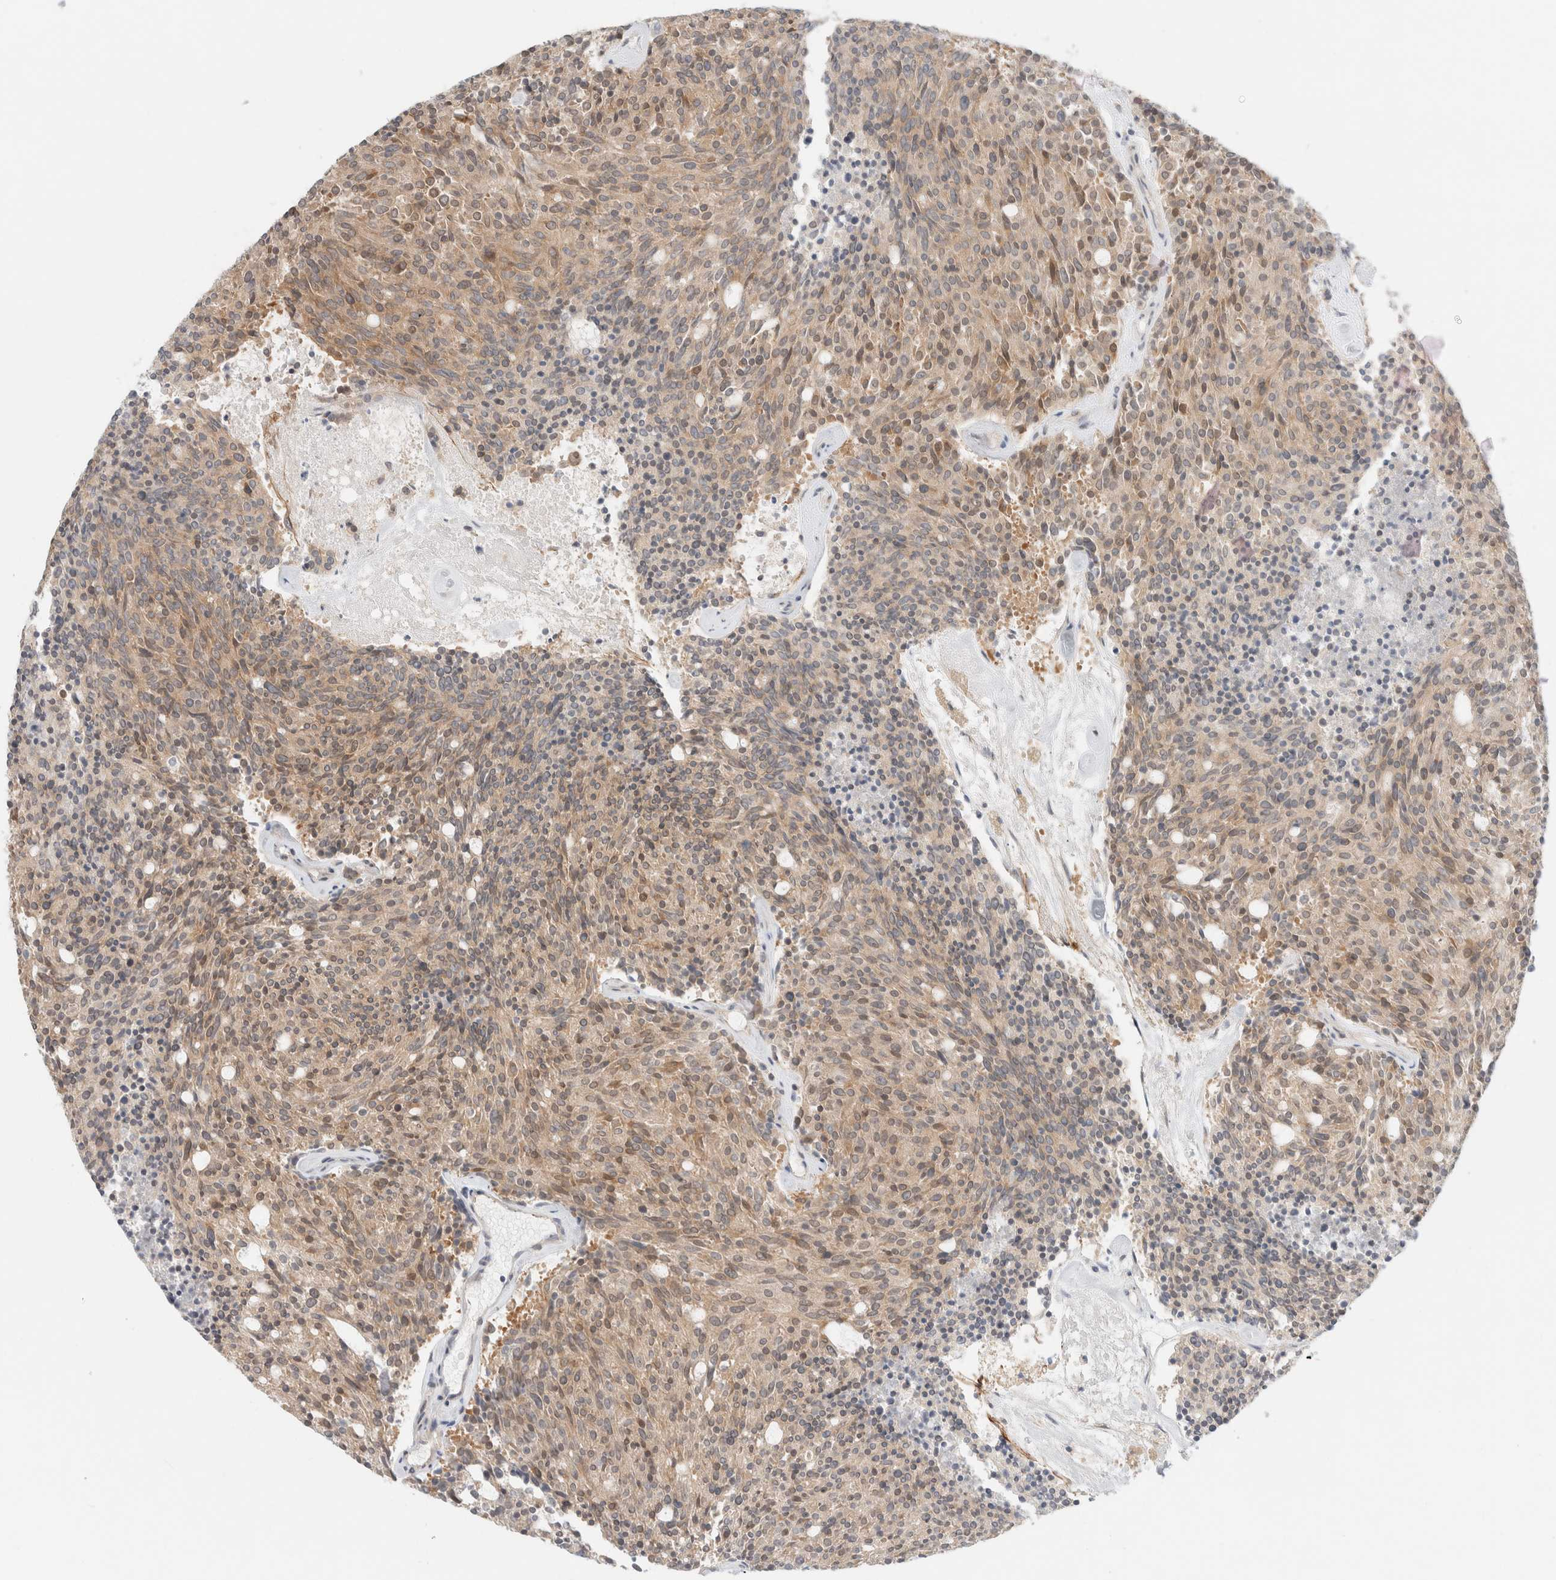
{"staining": {"intensity": "weak", "quantity": ">75%", "location": "cytoplasmic/membranous"}, "tissue": "carcinoid", "cell_type": "Tumor cells", "image_type": "cancer", "snomed": [{"axis": "morphology", "description": "Carcinoid, malignant, NOS"}, {"axis": "topography", "description": "Pancreas"}], "caption": "A photomicrograph of human carcinoid stained for a protein shows weak cytoplasmic/membranous brown staining in tumor cells. (brown staining indicates protein expression, while blue staining denotes nuclei).", "gene": "MARK3", "patient": {"sex": "female", "age": 54}}